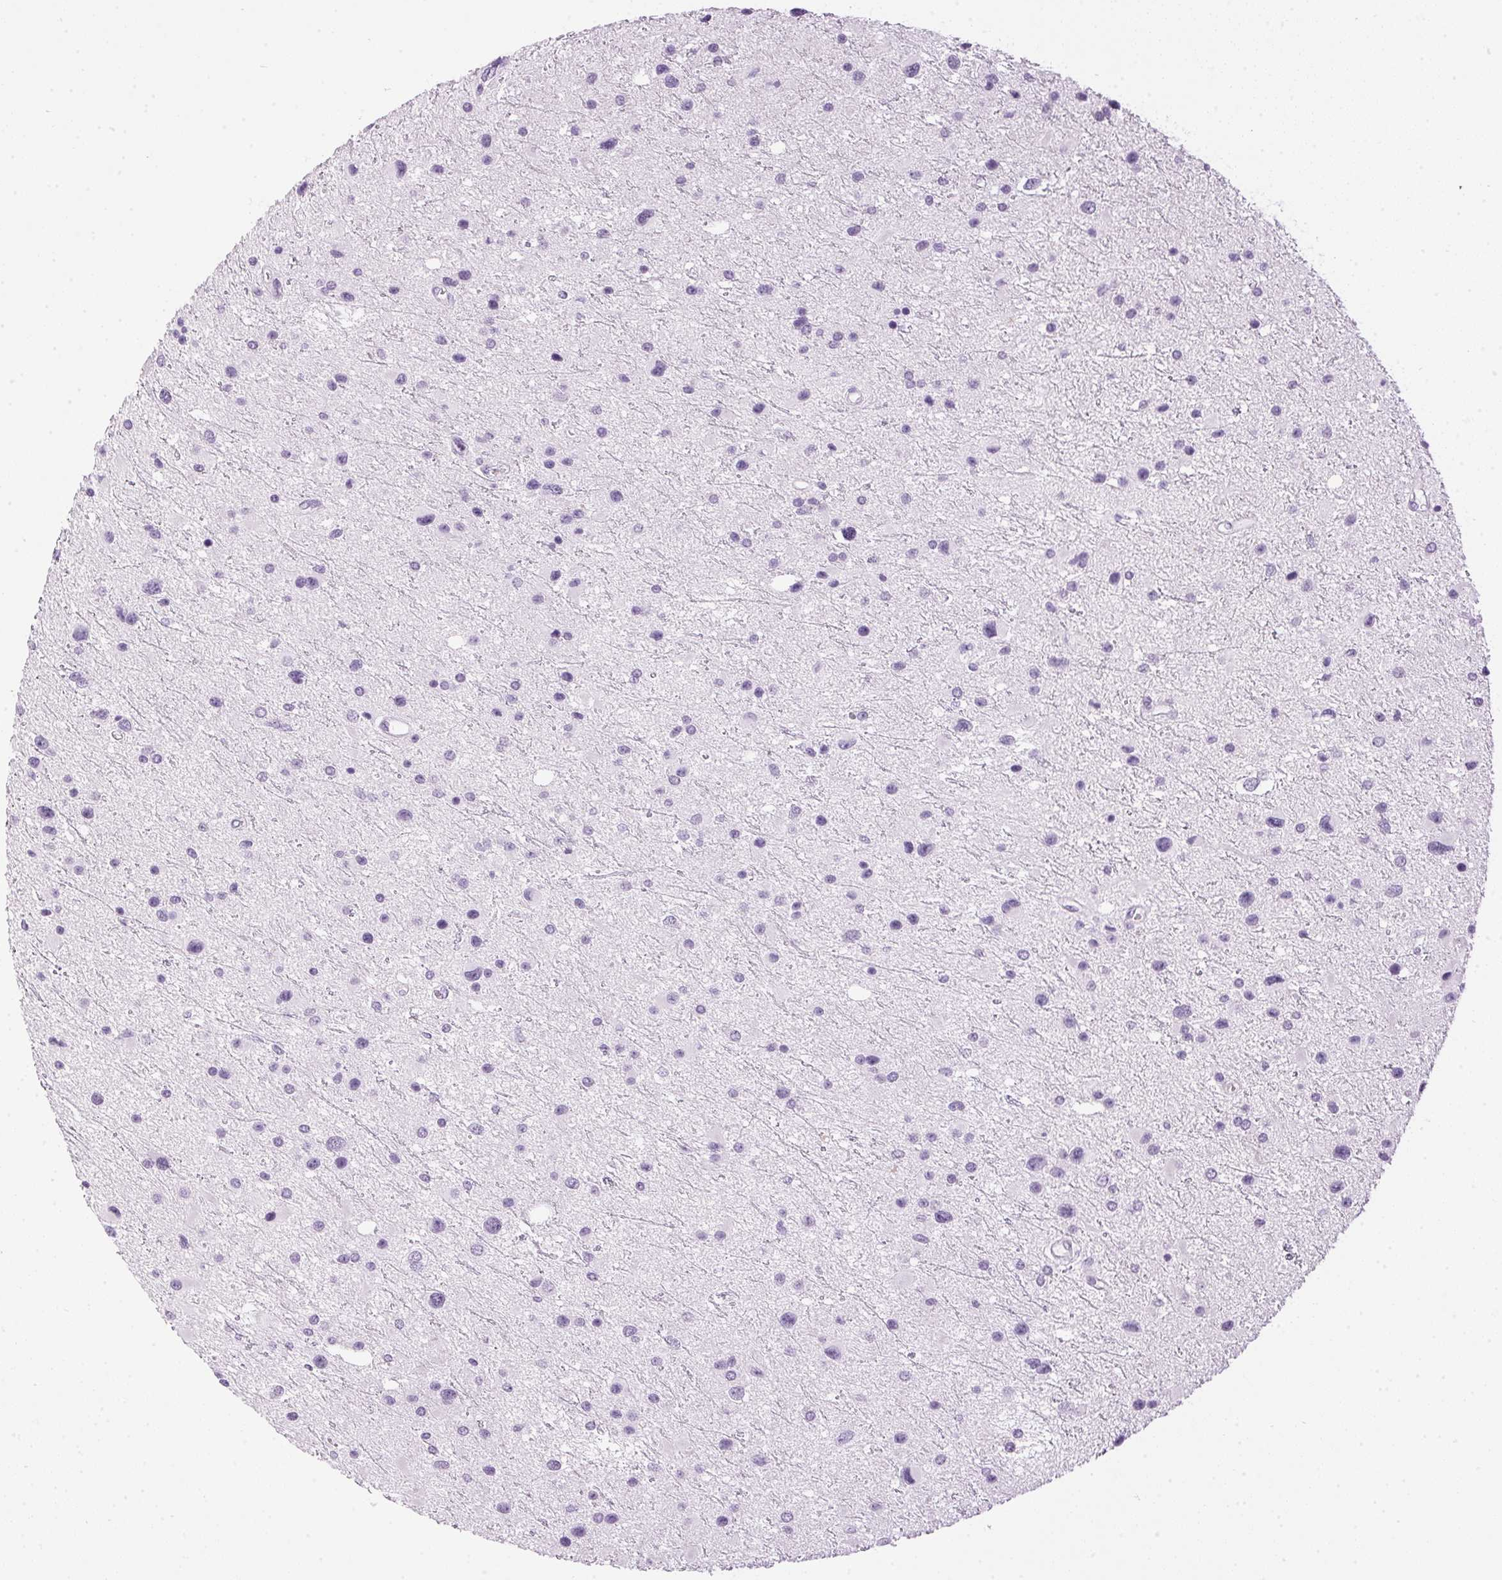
{"staining": {"intensity": "negative", "quantity": "none", "location": "none"}, "tissue": "glioma", "cell_type": "Tumor cells", "image_type": "cancer", "snomed": [{"axis": "morphology", "description": "Glioma, malignant, Low grade"}, {"axis": "topography", "description": "Brain"}], "caption": "Human malignant low-grade glioma stained for a protein using immunohistochemistry (IHC) displays no staining in tumor cells.", "gene": "SP7", "patient": {"sex": "female", "age": 32}}